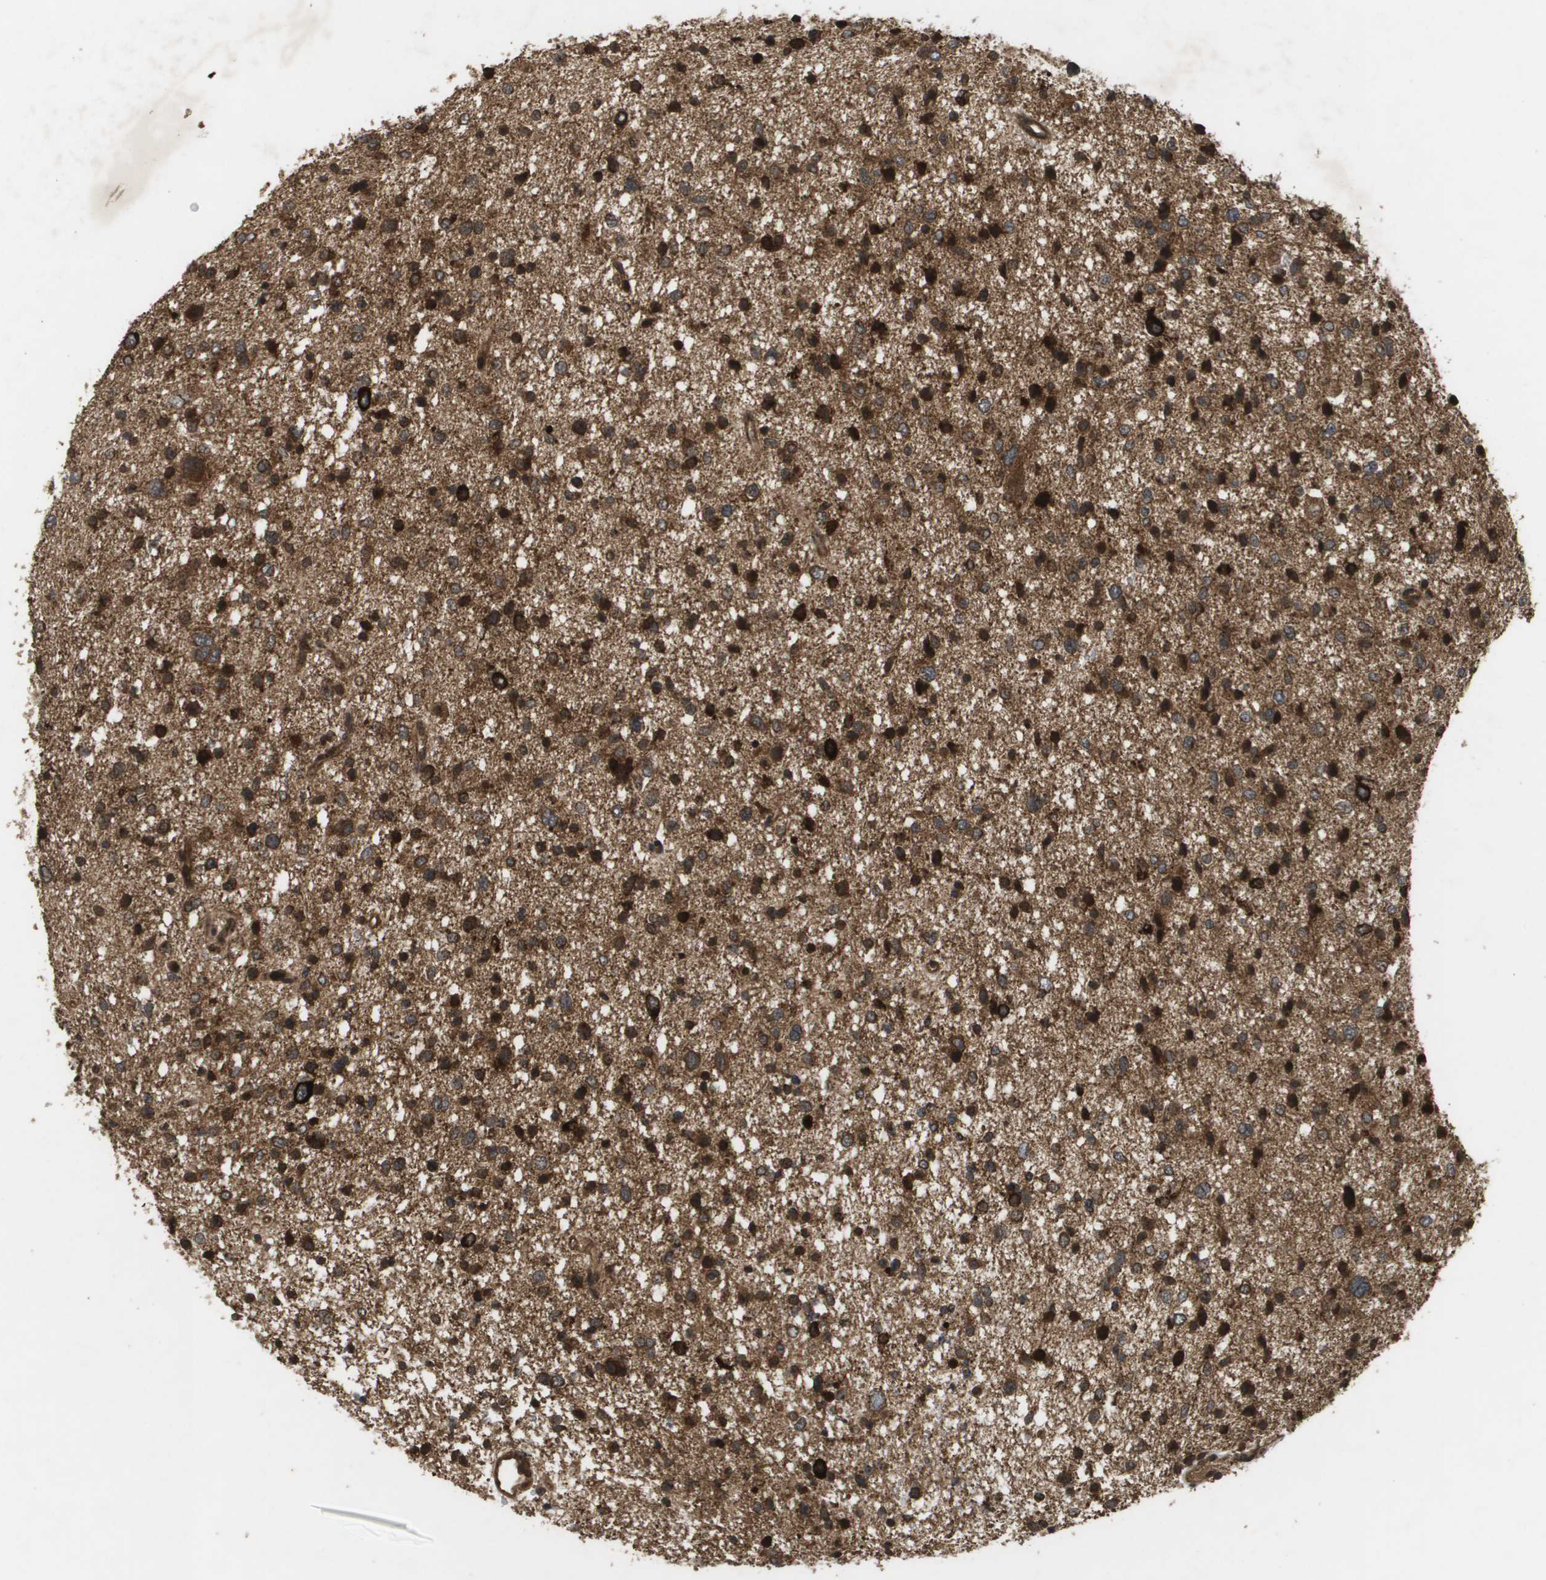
{"staining": {"intensity": "strong", "quantity": ">75%", "location": "cytoplasmic/membranous,nuclear"}, "tissue": "glioma", "cell_type": "Tumor cells", "image_type": "cancer", "snomed": [{"axis": "morphology", "description": "Glioma, malignant, Low grade"}, {"axis": "topography", "description": "Brain"}], "caption": "Brown immunohistochemical staining in glioma exhibits strong cytoplasmic/membranous and nuclear positivity in about >75% of tumor cells.", "gene": "KIF11", "patient": {"sex": "female", "age": 37}}